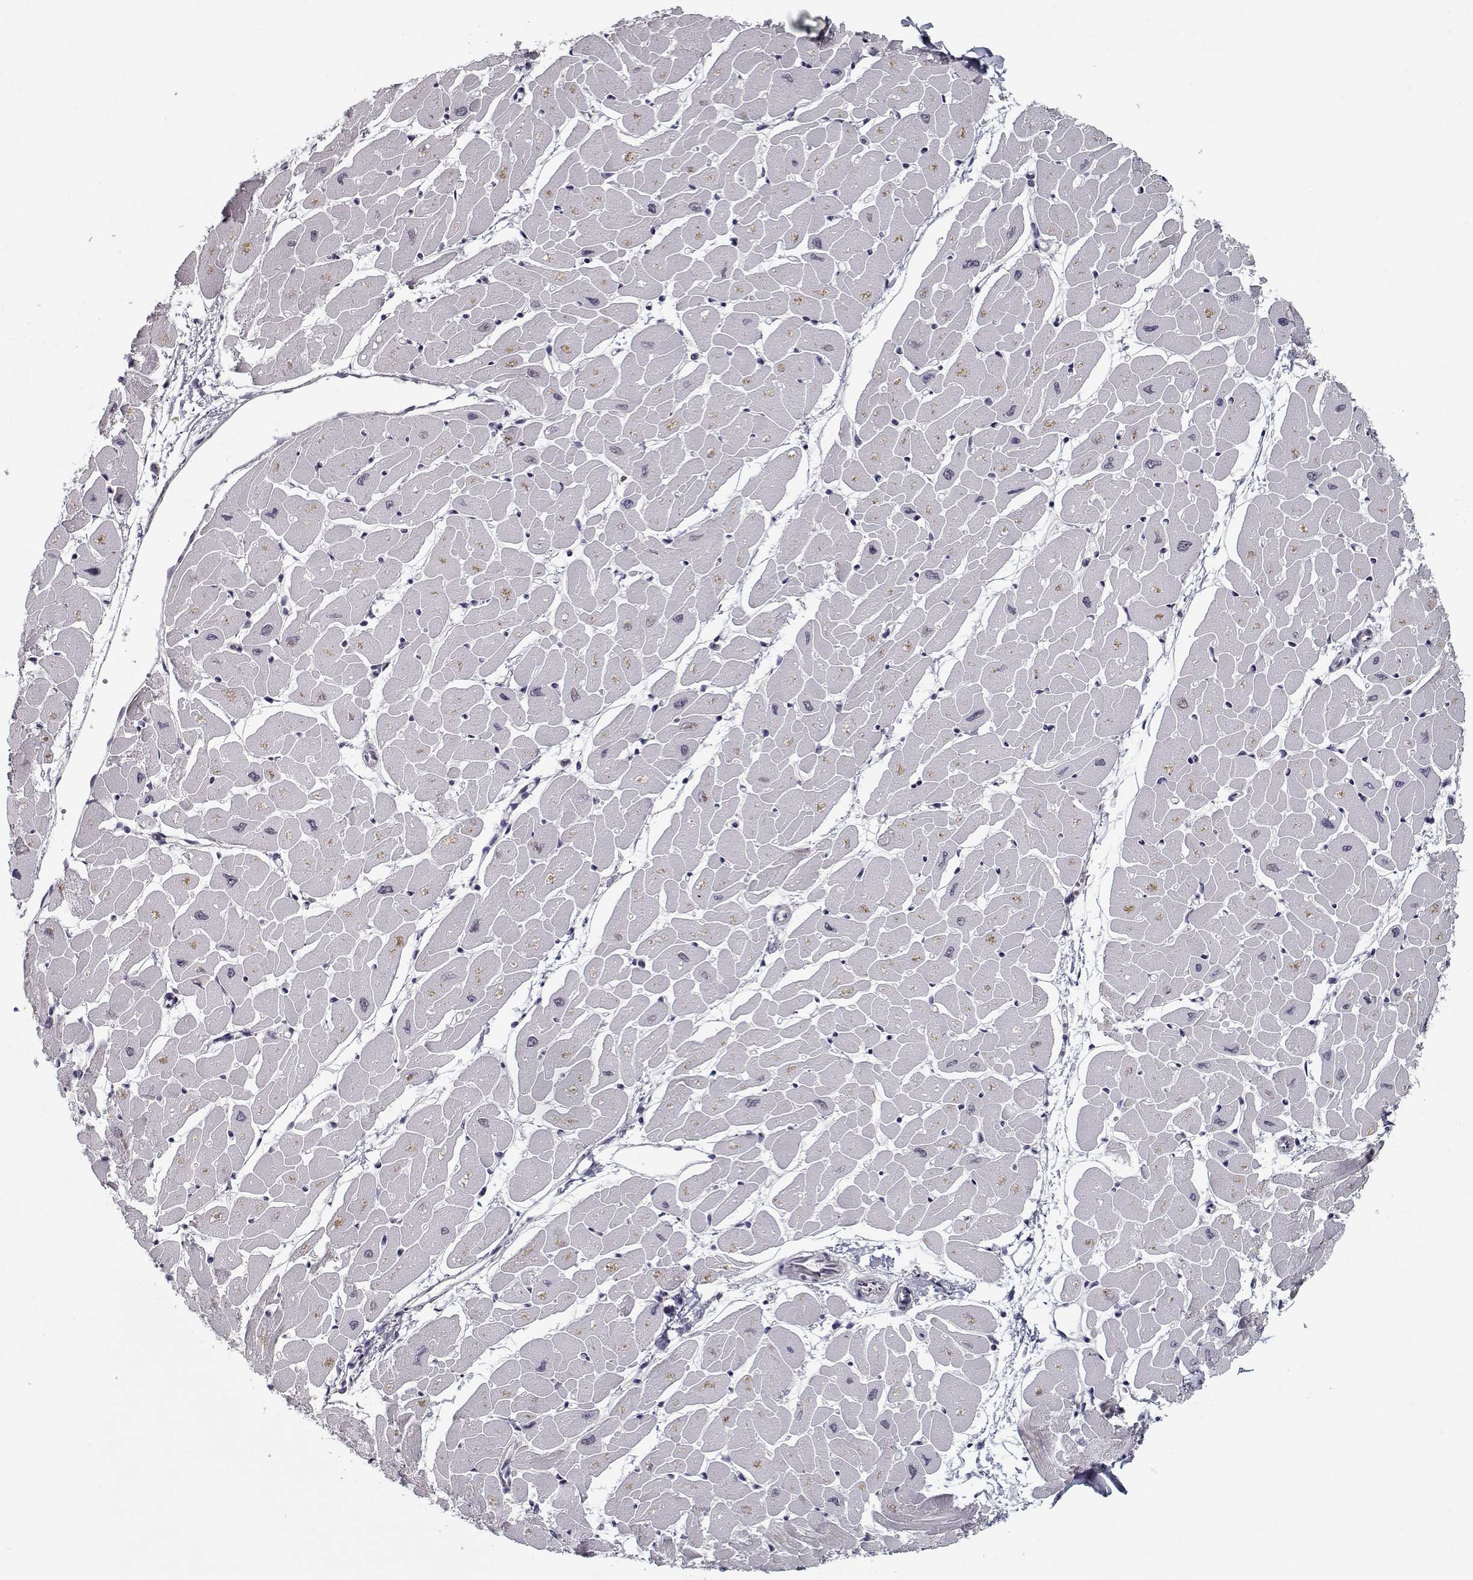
{"staining": {"intensity": "weak", "quantity": "<25%", "location": "nuclear"}, "tissue": "heart muscle", "cell_type": "Cardiomyocytes", "image_type": "normal", "snomed": [{"axis": "morphology", "description": "Normal tissue, NOS"}, {"axis": "topography", "description": "Heart"}], "caption": "DAB (3,3'-diaminobenzidine) immunohistochemical staining of benign heart muscle exhibits no significant staining in cardiomyocytes. (Immunohistochemistry (ihc), brightfield microscopy, high magnification).", "gene": "TESPA1", "patient": {"sex": "male", "age": 57}}